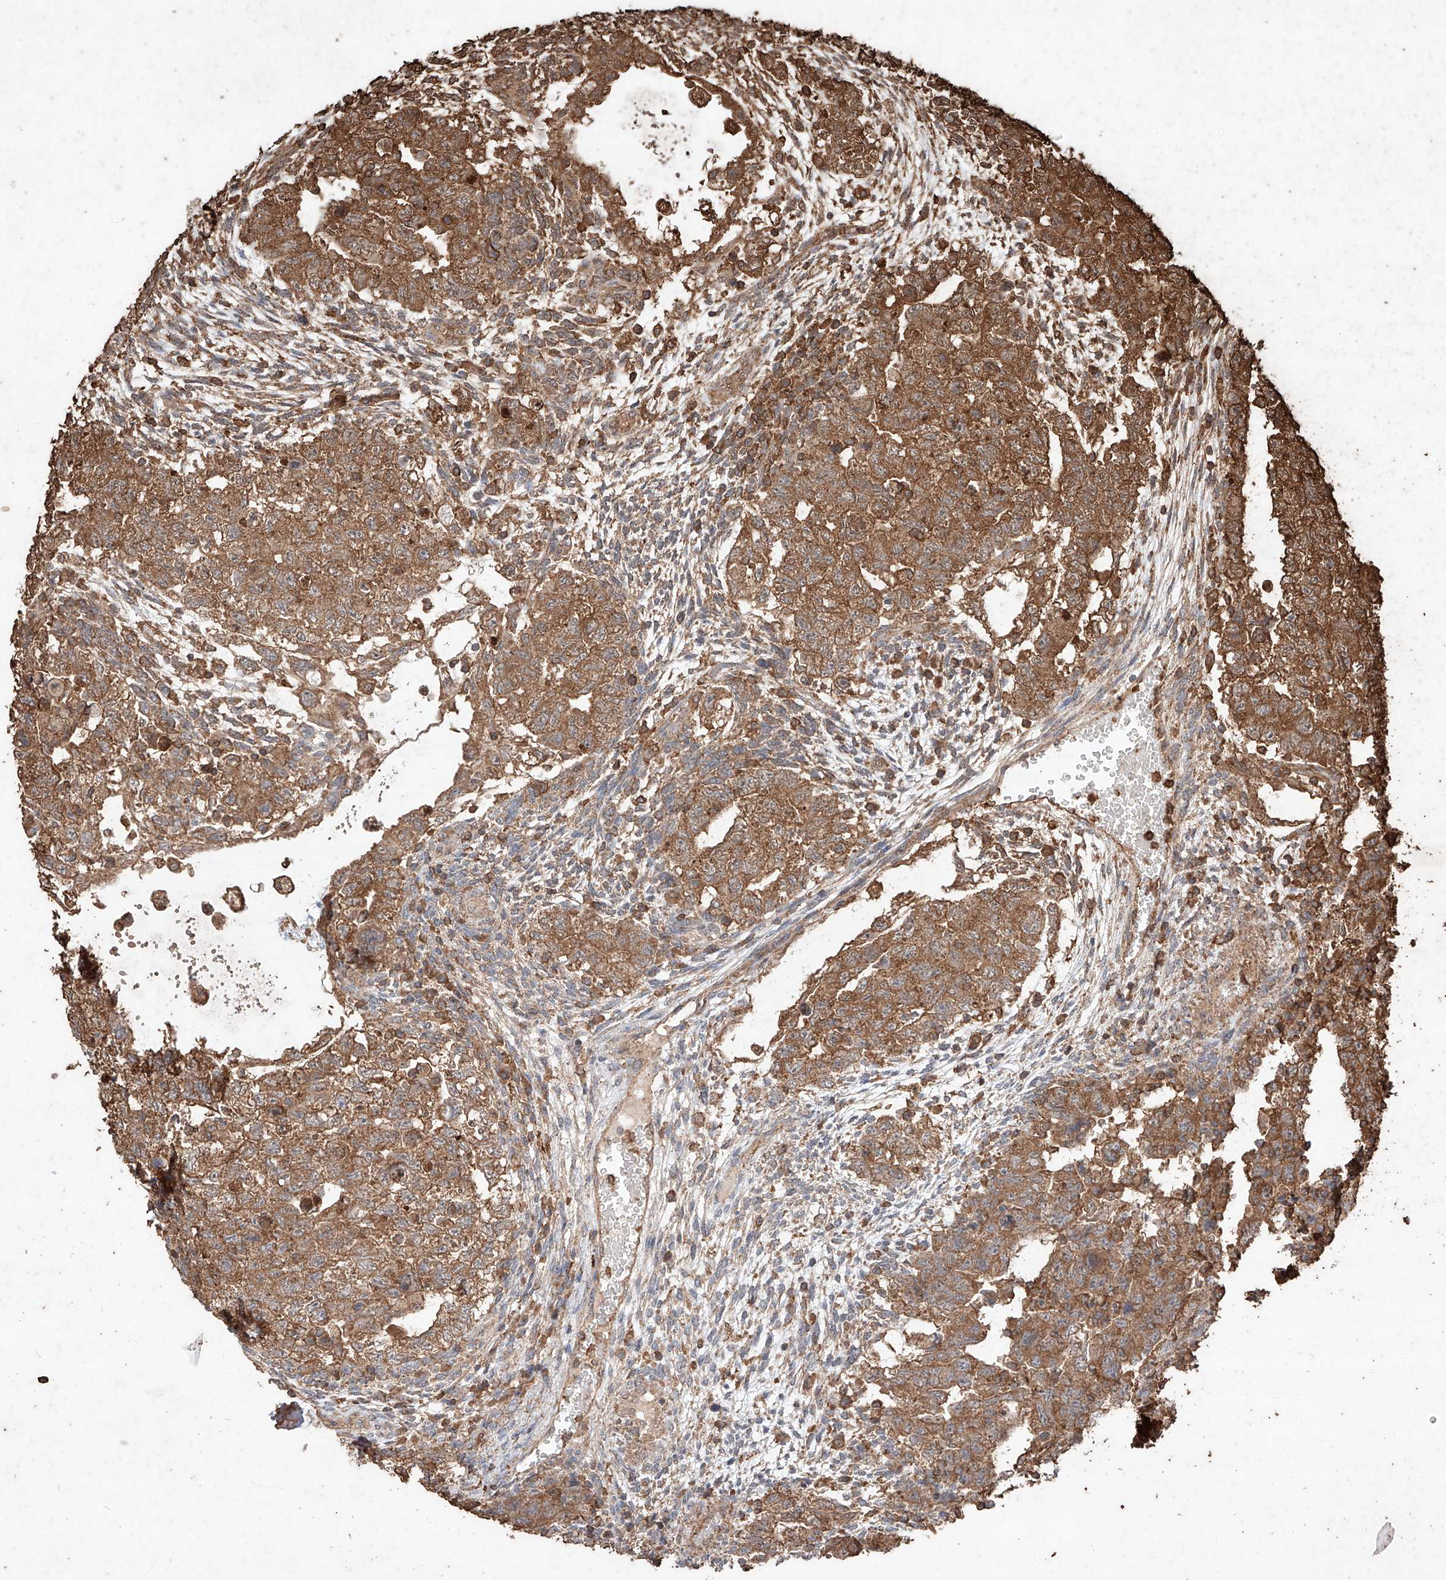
{"staining": {"intensity": "strong", "quantity": ">75%", "location": "cytoplasmic/membranous"}, "tissue": "testis cancer", "cell_type": "Tumor cells", "image_type": "cancer", "snomed": [{"axis": "morphology", "description": "Carcinoma, Embryonal, NOS"}, {"axis": "topography", "description": "Testis"}], "caption": "Immunohistochemical staining of human testis cancer displays high levels of strong cytoplasmic/membranous protein expression in approximately >75% of tumor cells.", "gene": "M6PR", "patient": {"sex": "male", "age": 36}}